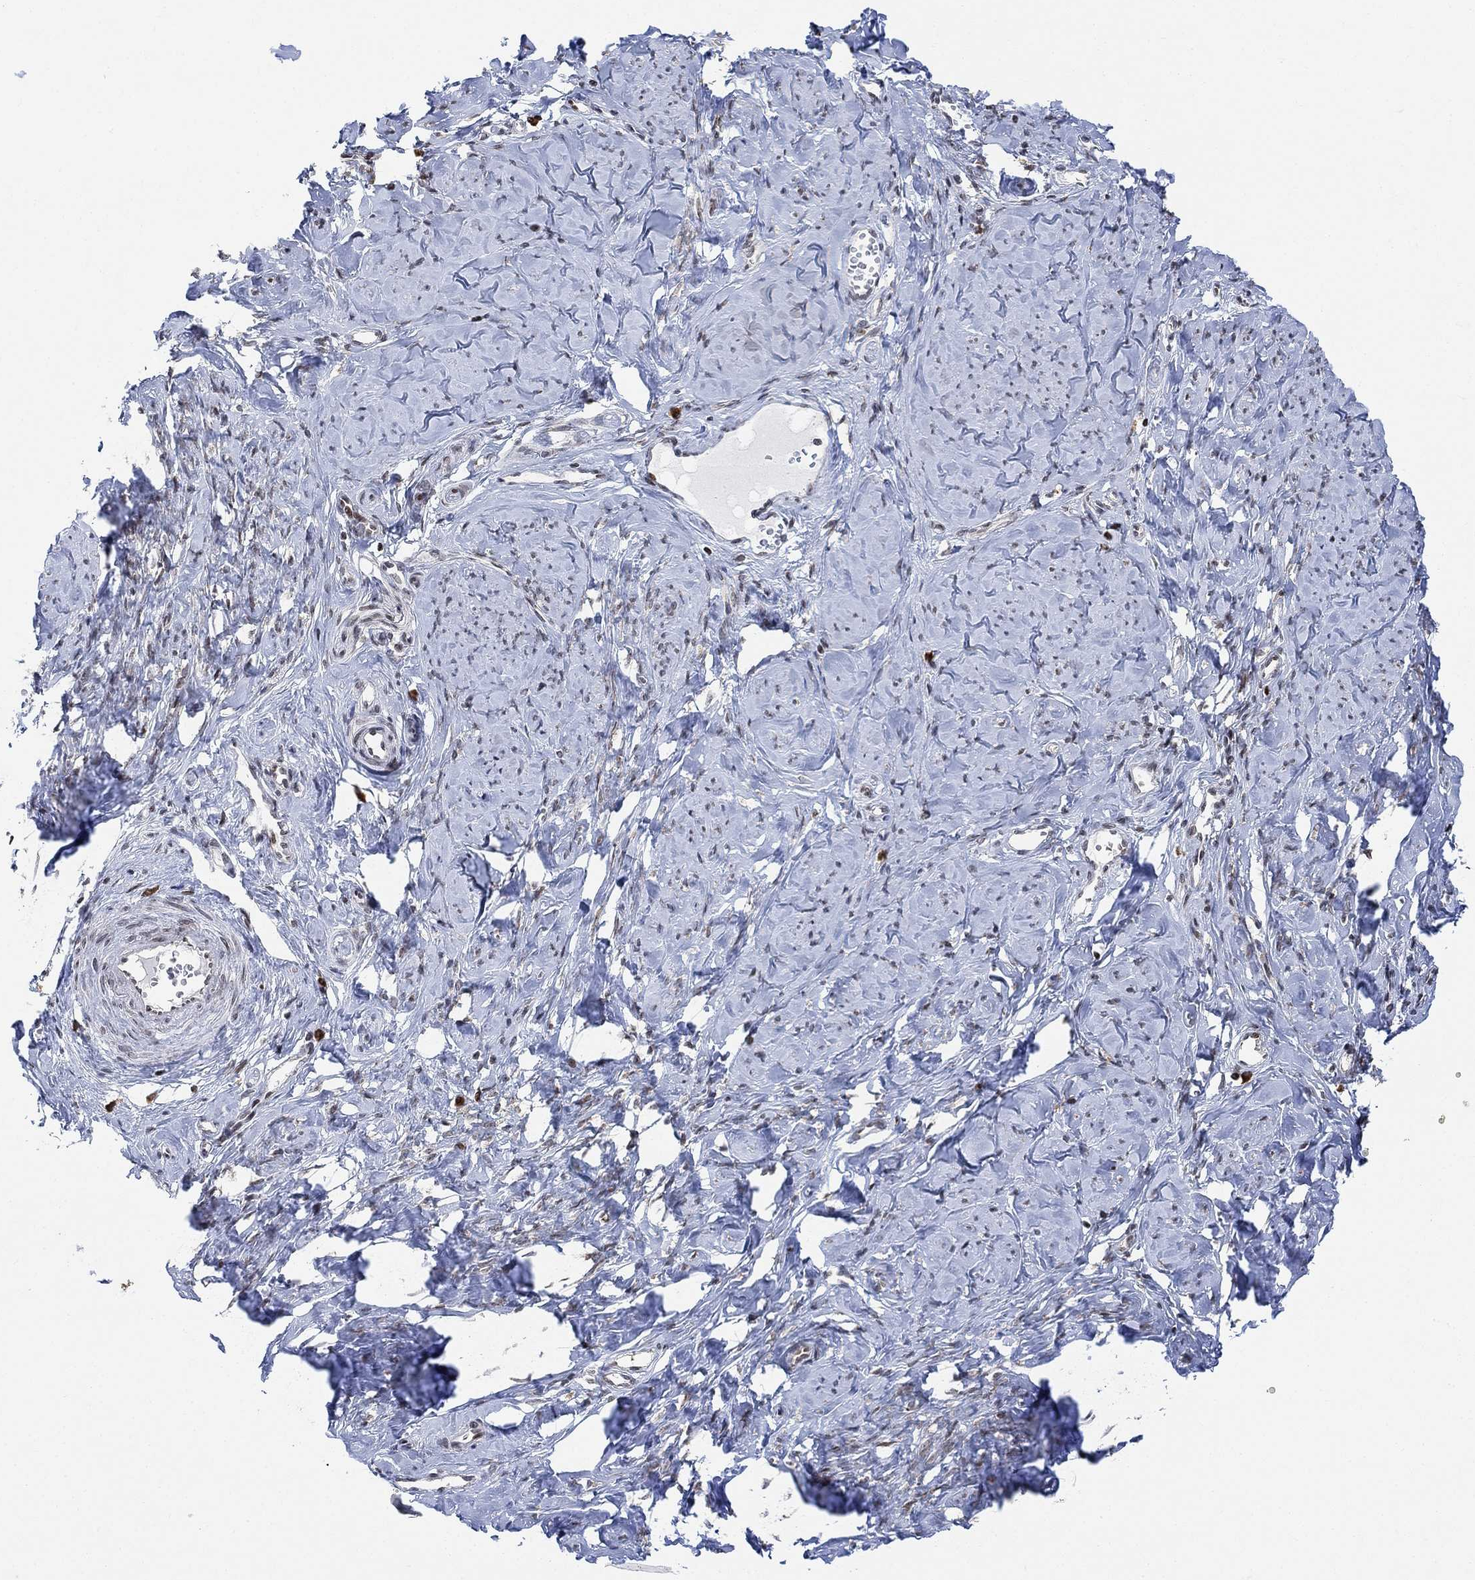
{"staining": {"intensity": "weak", "quantity": "25%-75%", "location": "nuclear"}, "tissue": "smooth muscle", "cell_type": "Smooth muscle cells", "image_type": "normal", "snomed": [{"axis": "morphology", "description": "Normal tissue, NOS"}, {"axis": "topography", "description": "Smooth muscle"}], "caption": "Weak nuclear positivity for a protein is appreciated in approximately 25%-75% of smooth muscle cells of unremarkable smooth muscle using immunohistochemistry.", "gene": "ABHD14A", "patient": {"sex": "female", "age": 48}}